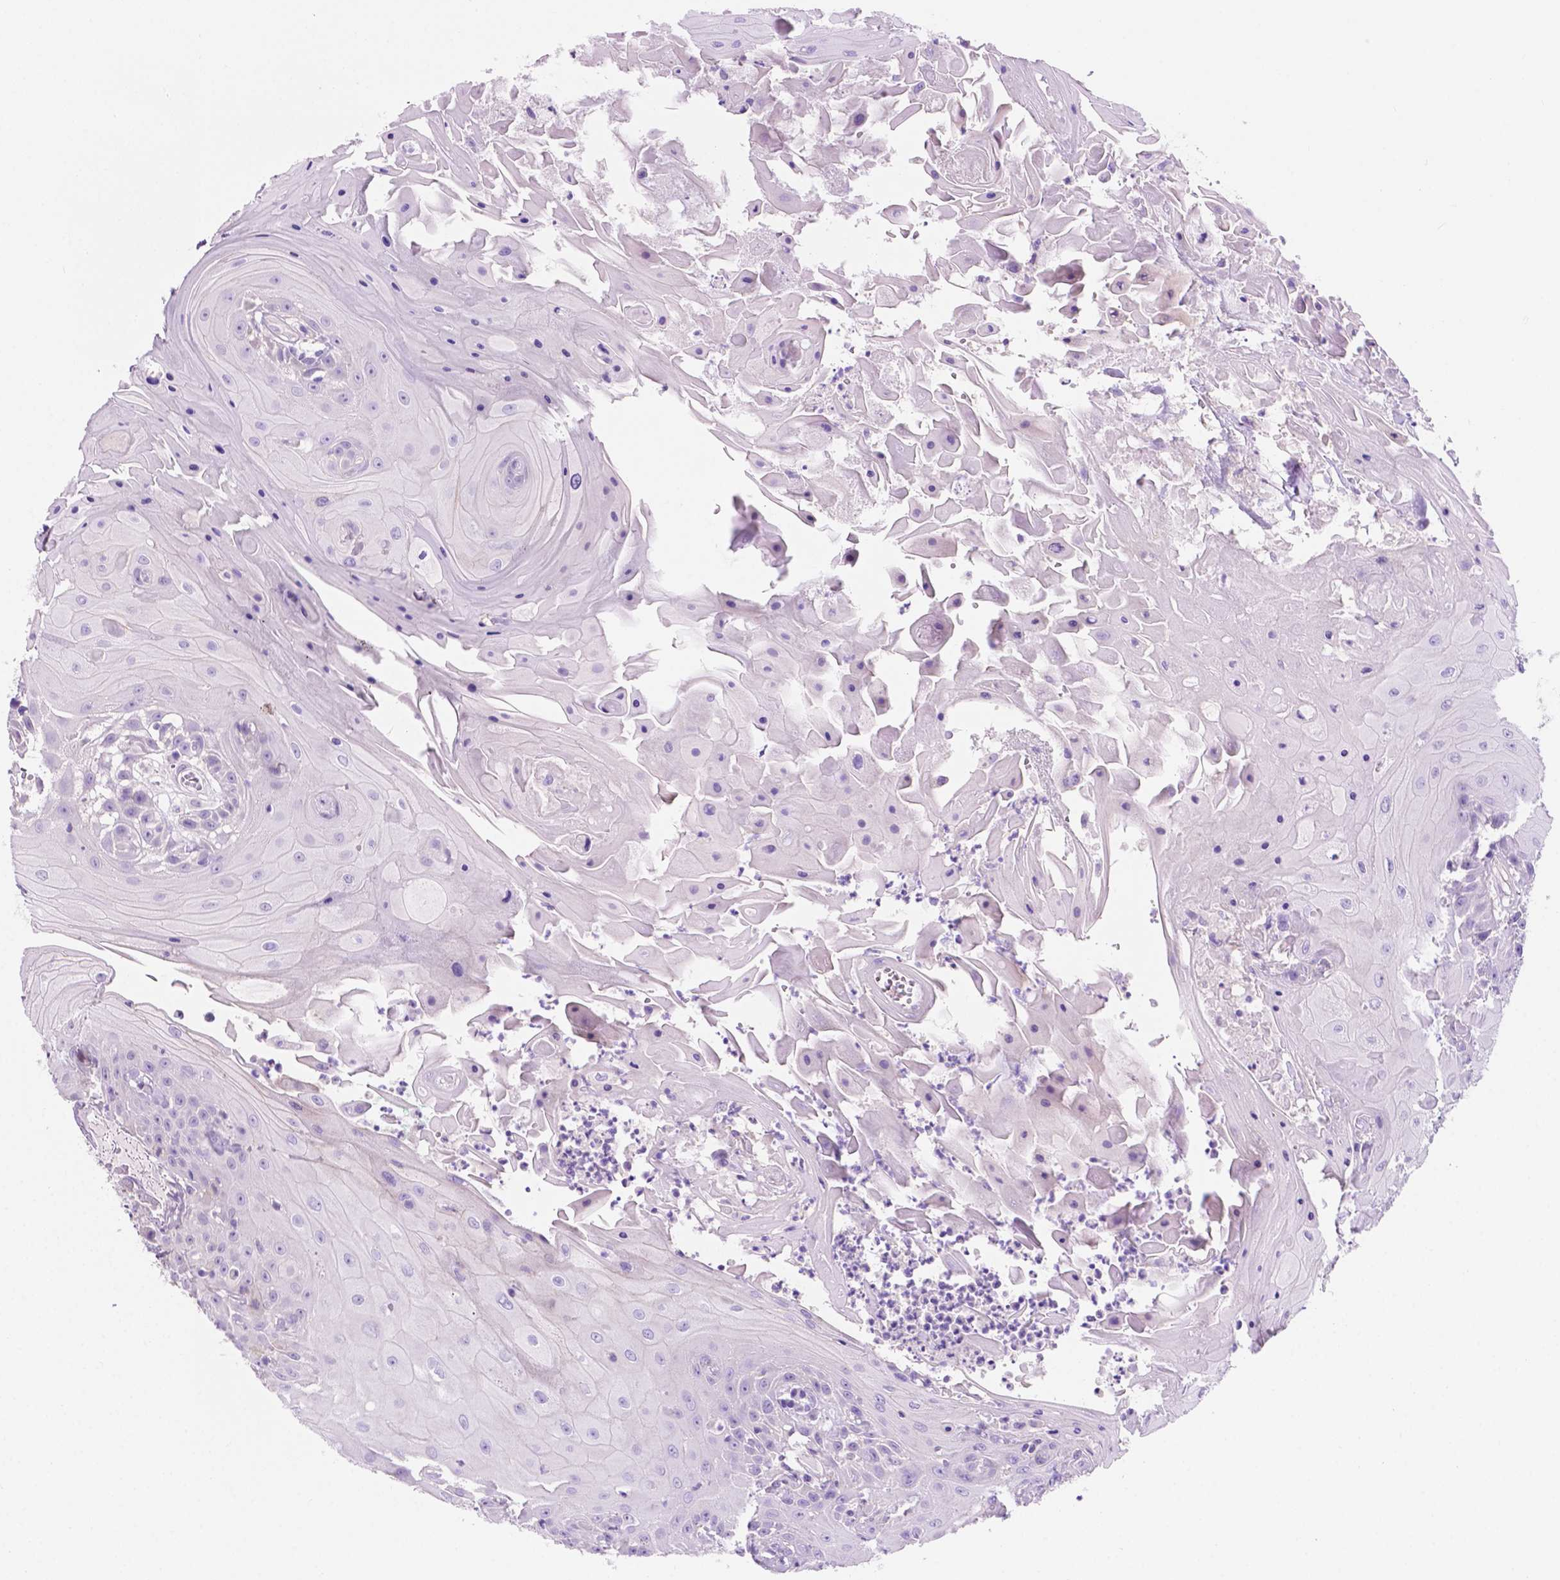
{"staining": {"intensity": "negative", "quantity": "none", "location": "none"}, "tissue": "head and neck cancer", "cell_type": "Tumor cells", "image_type": "cancer", "snomed": [{"axis": "morphology", "description": "Squamous cell carcinoma, NOS"}, {"axis": "topography", "description": "Skin"}, {"axis": "topography", "description": "Head-Neck"}], "caption": "The photomicrograph shows no significant positivity in tumor cells of head and neck squamous cell carcinoma.", "gene": "IGFN1", "patient": {"sex": "male", "age": 80}}